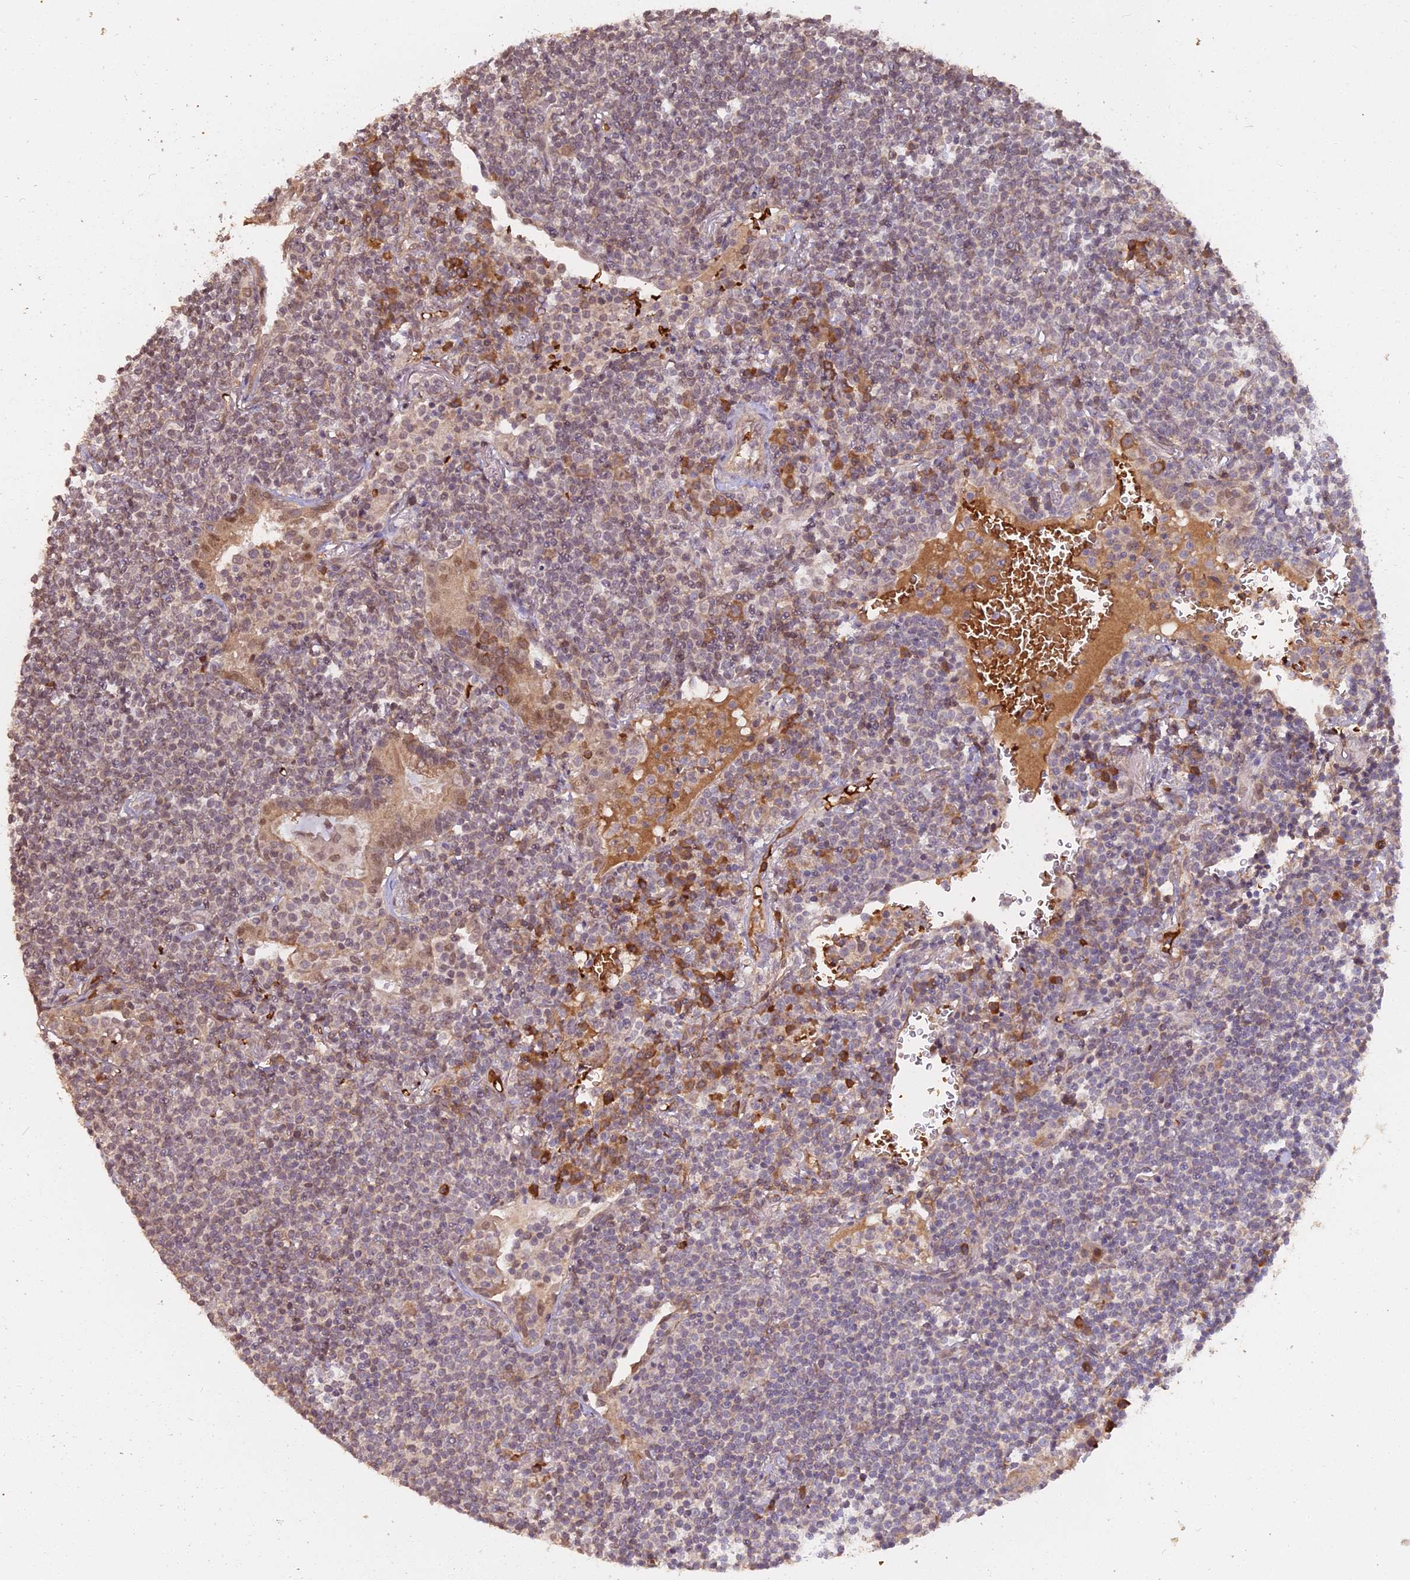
{"staining": {"intensity": "weak", "quantity": "25%-75%", "location": "nuclear"}, "tissue": "lymphoma", "cell_type": "Tumor cells", "image_type": "cancer", "snomed": [{"axis": "morphology", "description": "Malignant lymphoma, non-Hodgkin's type, Low grade"}, {"axis": "topography", "description": "Lung"}], "caption": "Malignant lymphoma, non-Hodgkin's type (low-grade) was stained to show a protein in brown. There is low levels of weak nuclear staining in about 25%-75% of tumor cells.", "gene": "ZDBF2", "patient": {"sex": "female", "age": 71}}